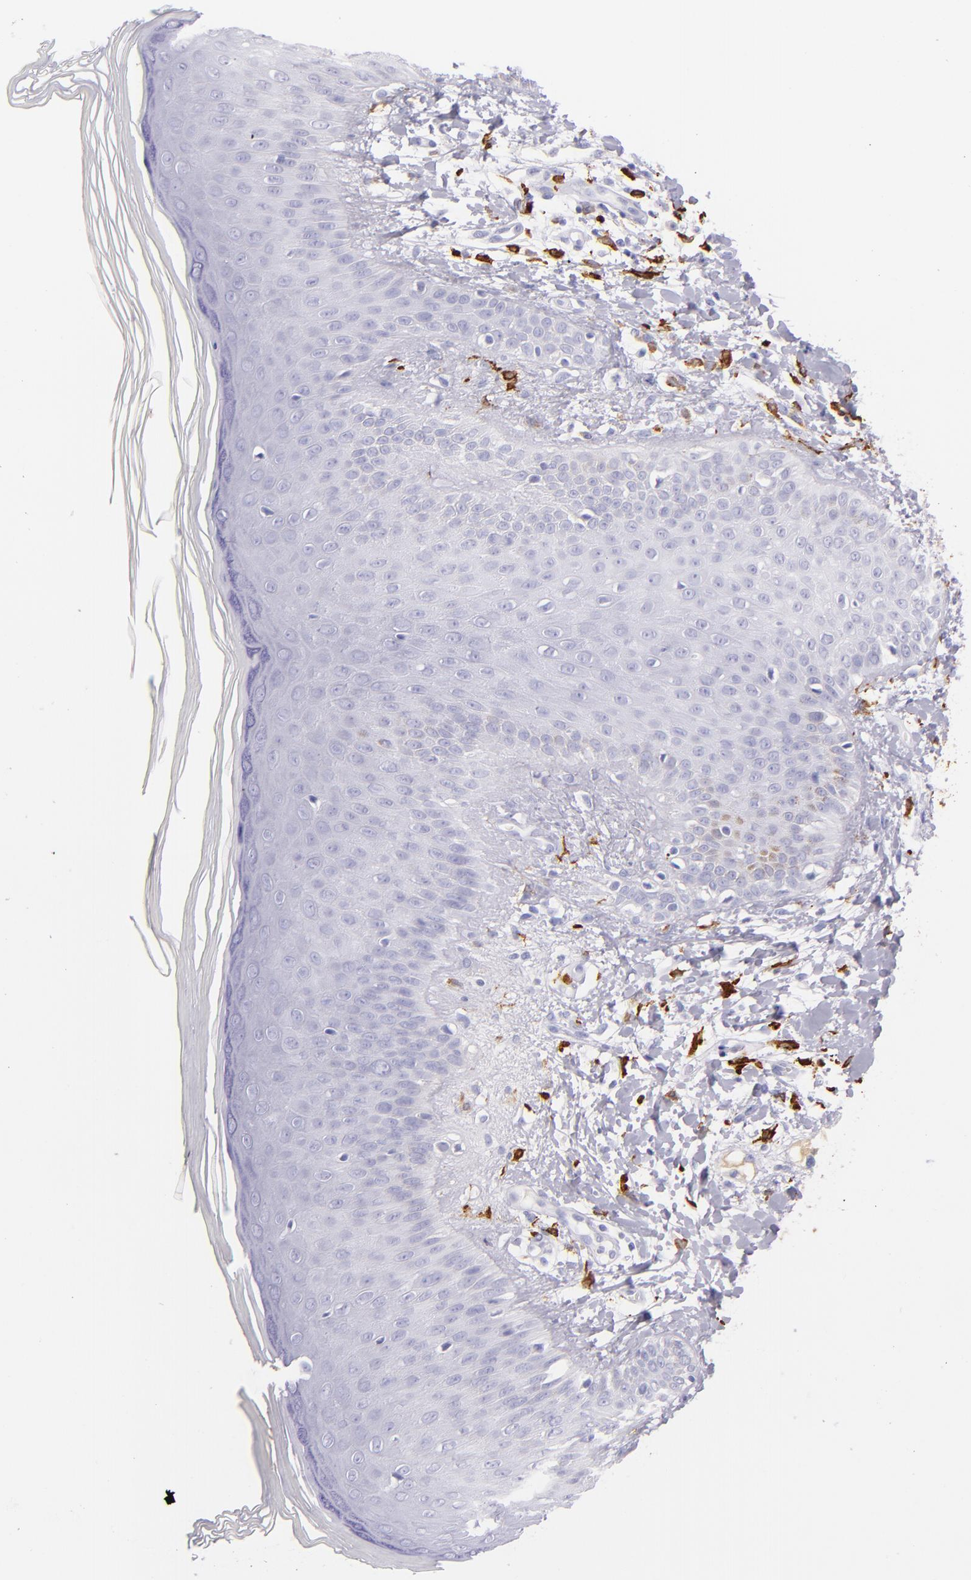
{"staining": {"intensity": "negative", "quantity": "none", "location": "none"}, "tissue": "skin", "cell_type": "Epidermal cells", "image_type": "normal", "snomed": [{"axis": "morphology", "description": "Normal tissue, NOS"}, {"axis": "morphology", "description": "Inflammation, NOS"}, {"axis": "topography", "description": "Soft tissue"}, {"axis": "topography", "description": "Anal"}], "caption": "DAB (3,3'-diaminobenzidine) immunohistochemical staining of benign skin demonstrates no significant positivity in epidermal cells. Brightfield microscopy of immunohistochemistry stained with DAB (brown) and hematoxylin (blue), captured at high magnification.", "gene": "CD163", "patient": {"sex": "female", "age": 15}}